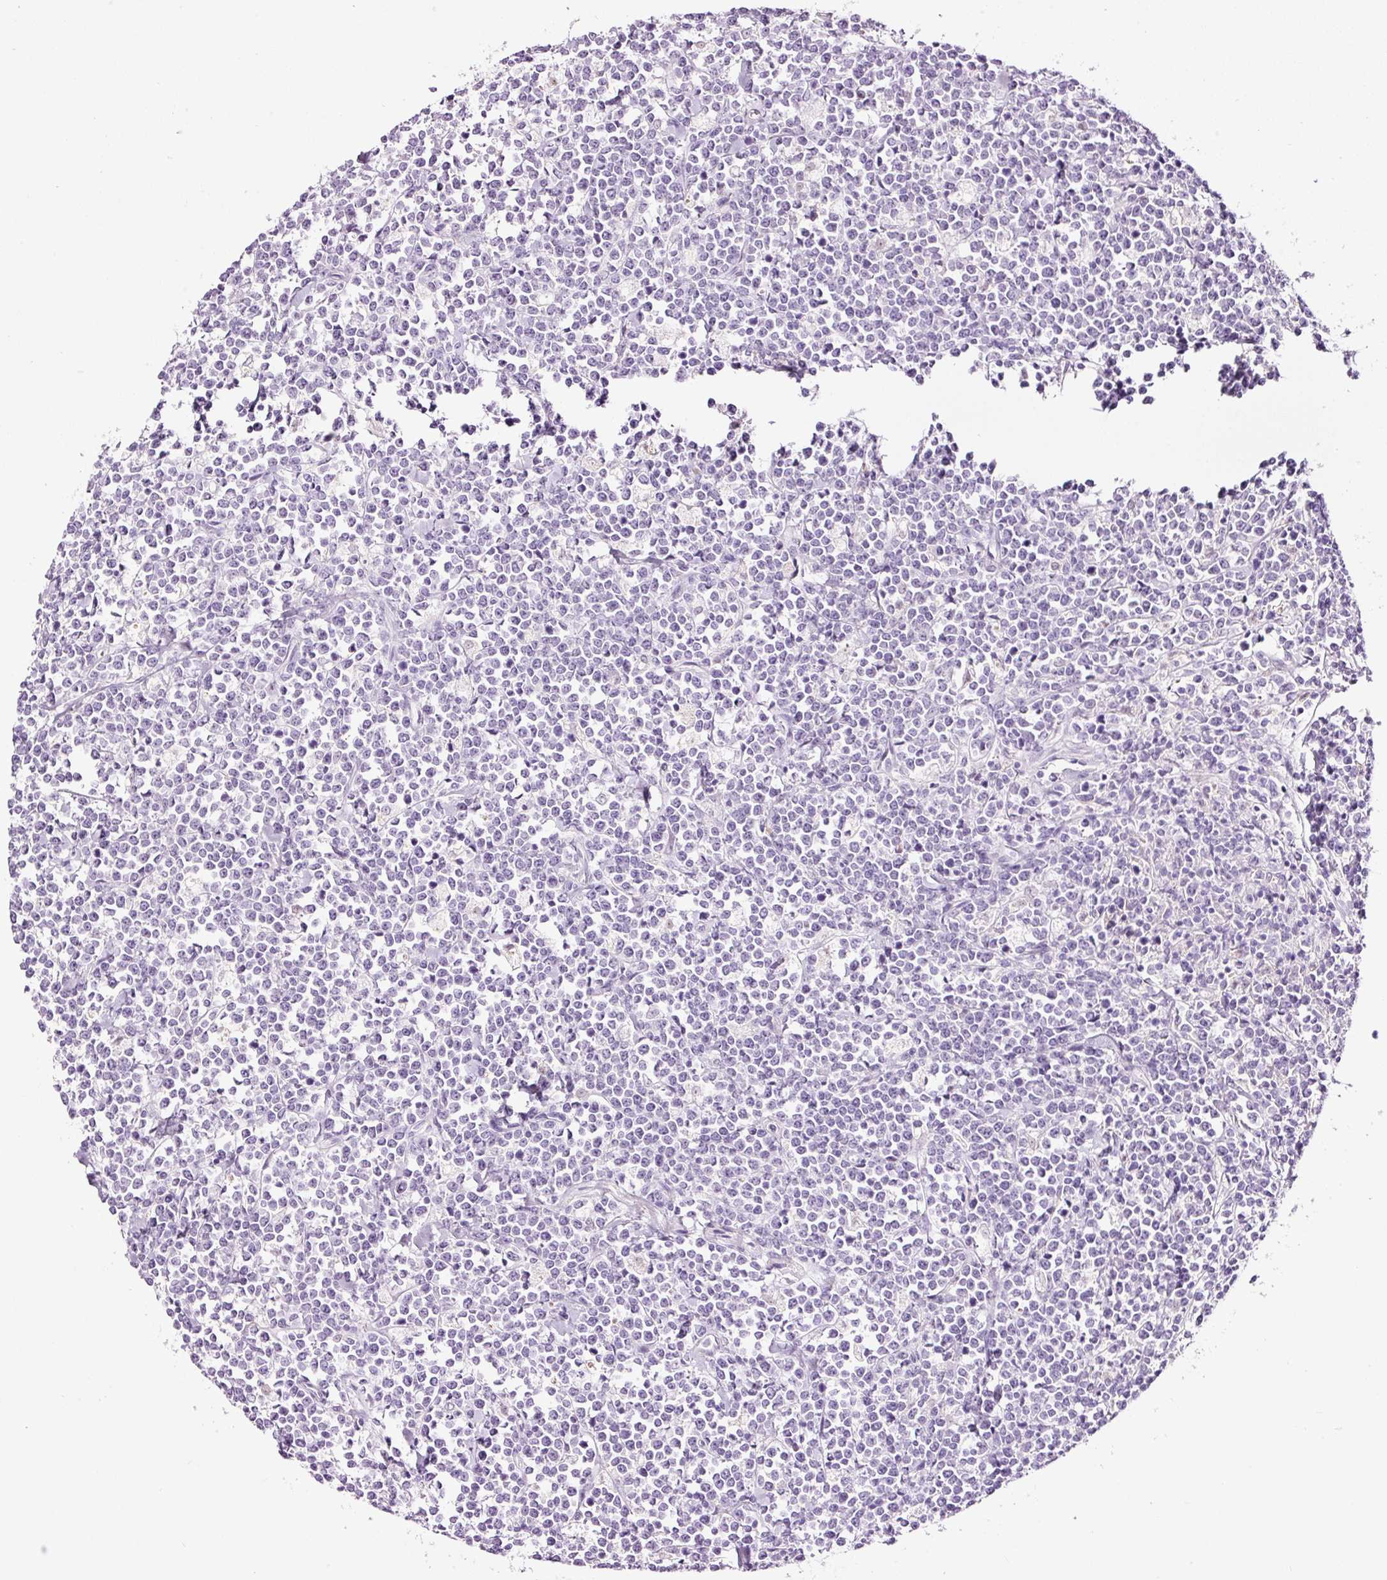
{"staining": {"intensity": "negative", "quantity": "none", "location": "none"}, "tissue": "lymphoma", "cell_type": "Tumor cells", "image_type": "cancer", "snomed": [{"axis": "morphology", "description": "Malignant lymphoma, non-Hodgkin's type, High grade"}, {"axis": "topography", "description": "Small intestine"}, {"axis": "topography", "description": "Colon"}], "caption": "A histopathology image of malignant lymphoma, non-Hodgkin's type (high-grade) stained for a protein exhibits no brown staining in tumor cells. Brightfield microscopy of IHC stained with DAB (3,3'-diaminobenzidine) (brown) and hematoxylin (blue), captured at high magnification.", "gene": "RTF2", "patient": {"sex": "male", "age": 8}}